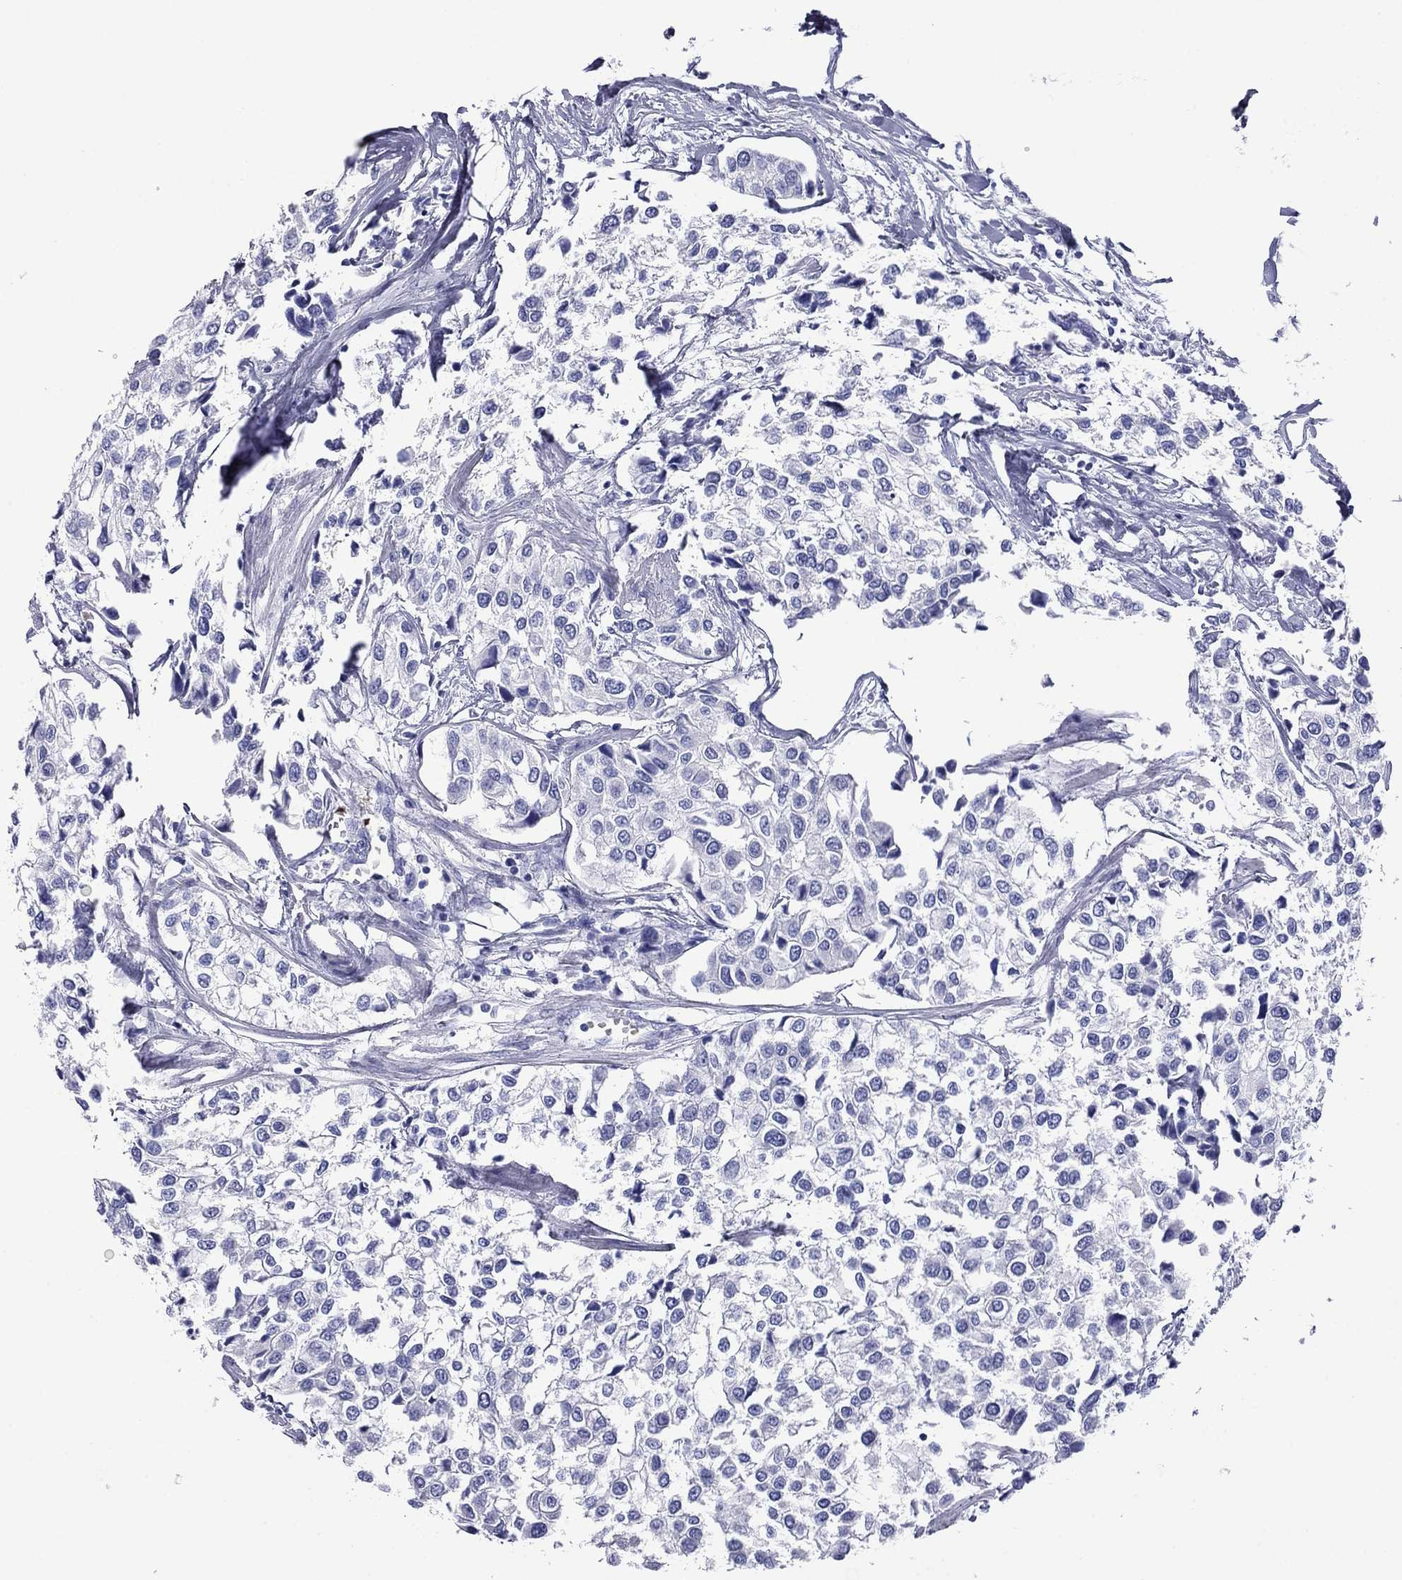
{"staining": {"intensity": "negative", "quantity": "none", "location": "none"}, "tissue": "urothelial cancer", "cell_type": "Tumor cells", "image_type": "cancer", "snomed": [{"axis": "morphology", "description": "Urothelial carcinoma, High grade"}, {"axis": "topography", "description": "Urinary bladder"}], "caption": "An image of human urothelial cancer is negative for staining in tumor cells. The staining is performed using DAB brown chromogen with nuclei counter-stained in using hematoxylin.", "gene": "ROM1", "patient": {"sex": "male", "age": 73}}